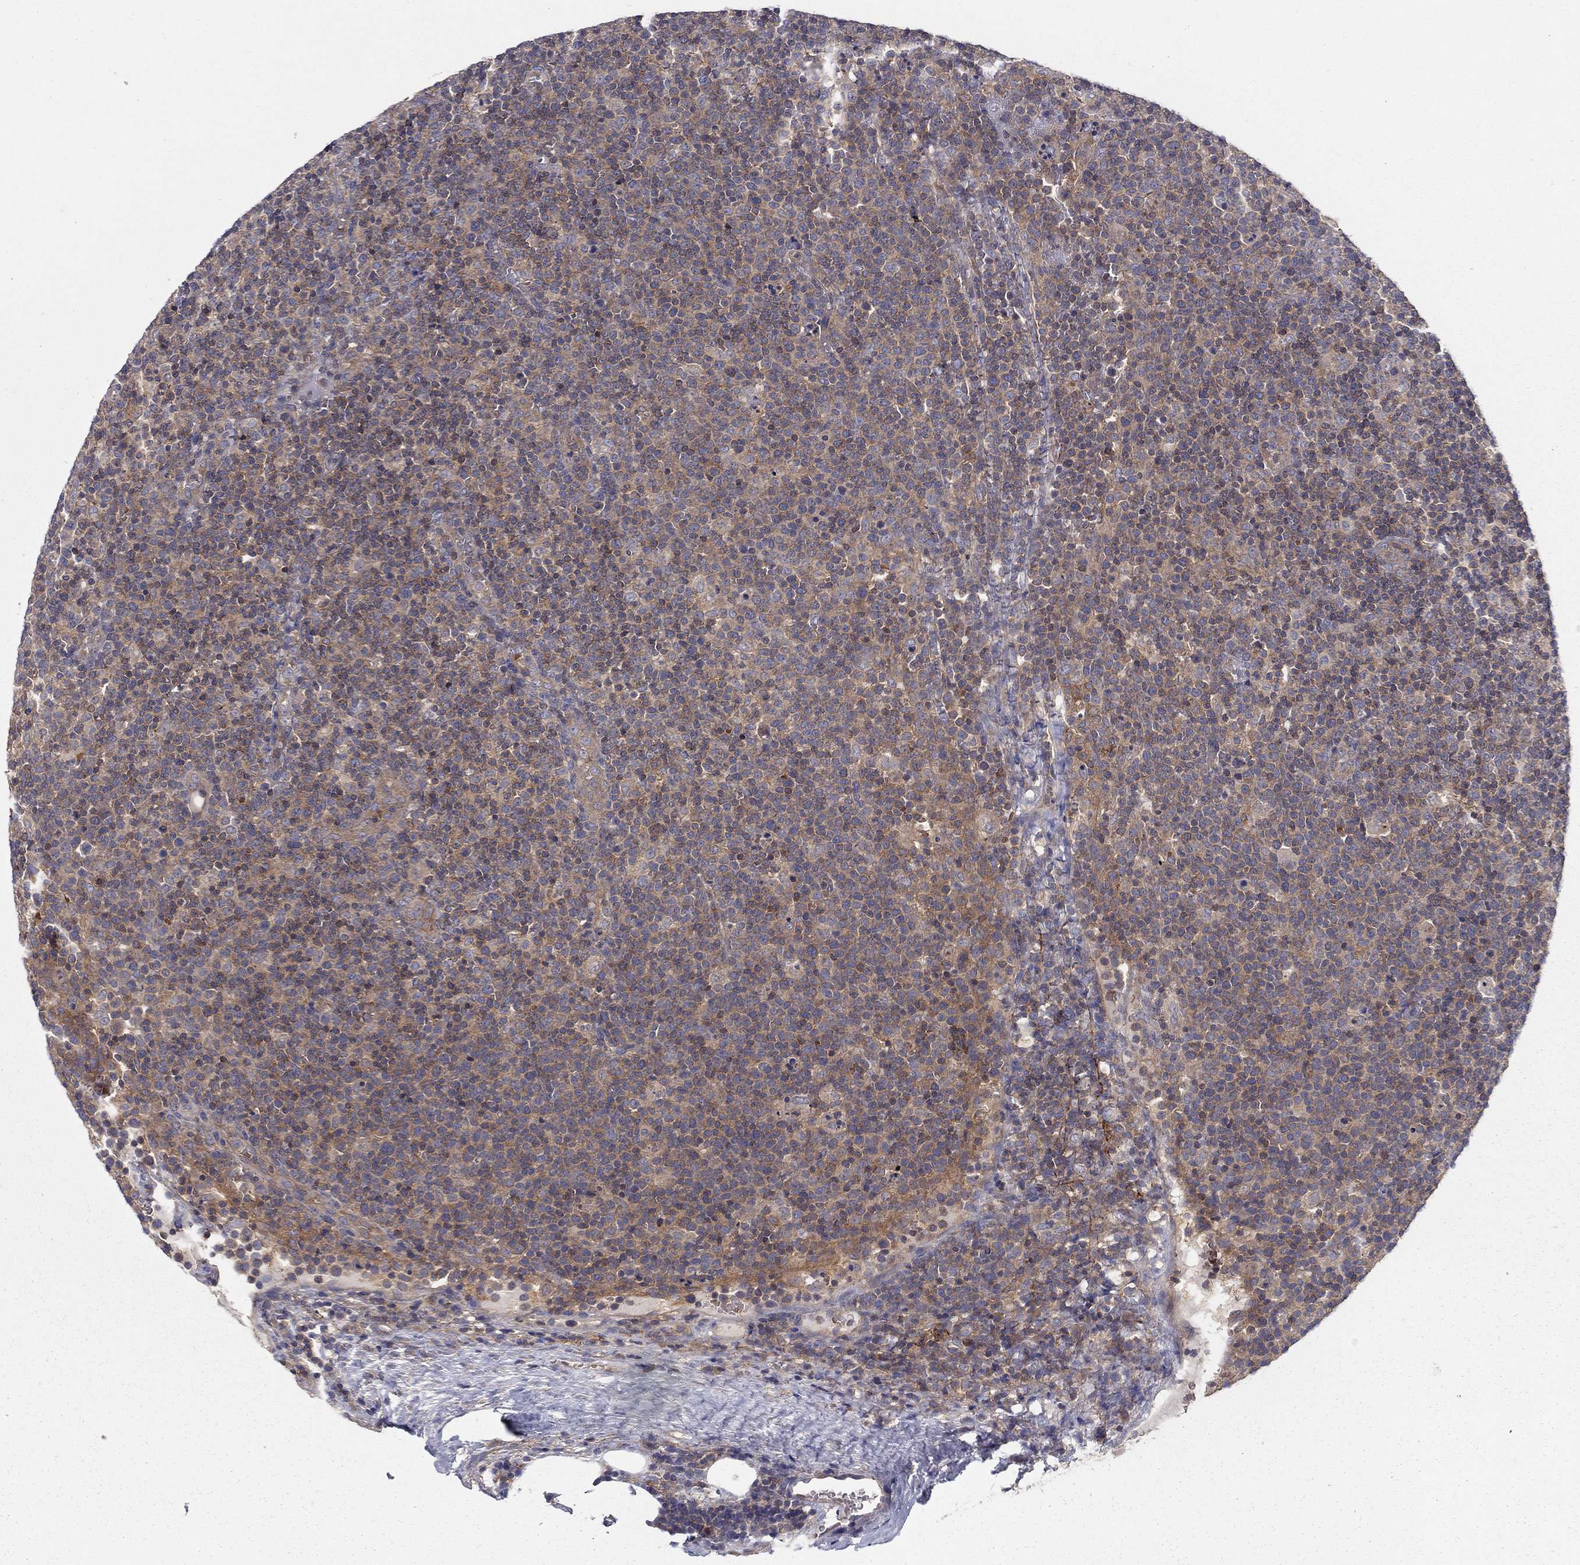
{"staining": {"intensity": "negative", "quantity": "none", "location": "none"}, "tissue": "lymphoma", "cell_type": "Tumor cells", "image_type": "cancer", "snomed": [{"axis": "morphology", "description": "Malignant lymphoma, non-Hodgkin's type, High grade"}, {"axis": "topography", "description": "Lymph node"}], "caption": "Immunohistochemistry histopathology image of human malignant lymphoma, non-Hodgkin's type (high-grade) stained for a protein (brown), which demonstrates no expression in tumor cells. (DAB (3,3'-diaminobenzidine) immunohistochemistry (IHC) visualized using brightfield microscopy, high magnification).", "gene": "RNF123", "patient": {"sex": "male", "age": 61}}